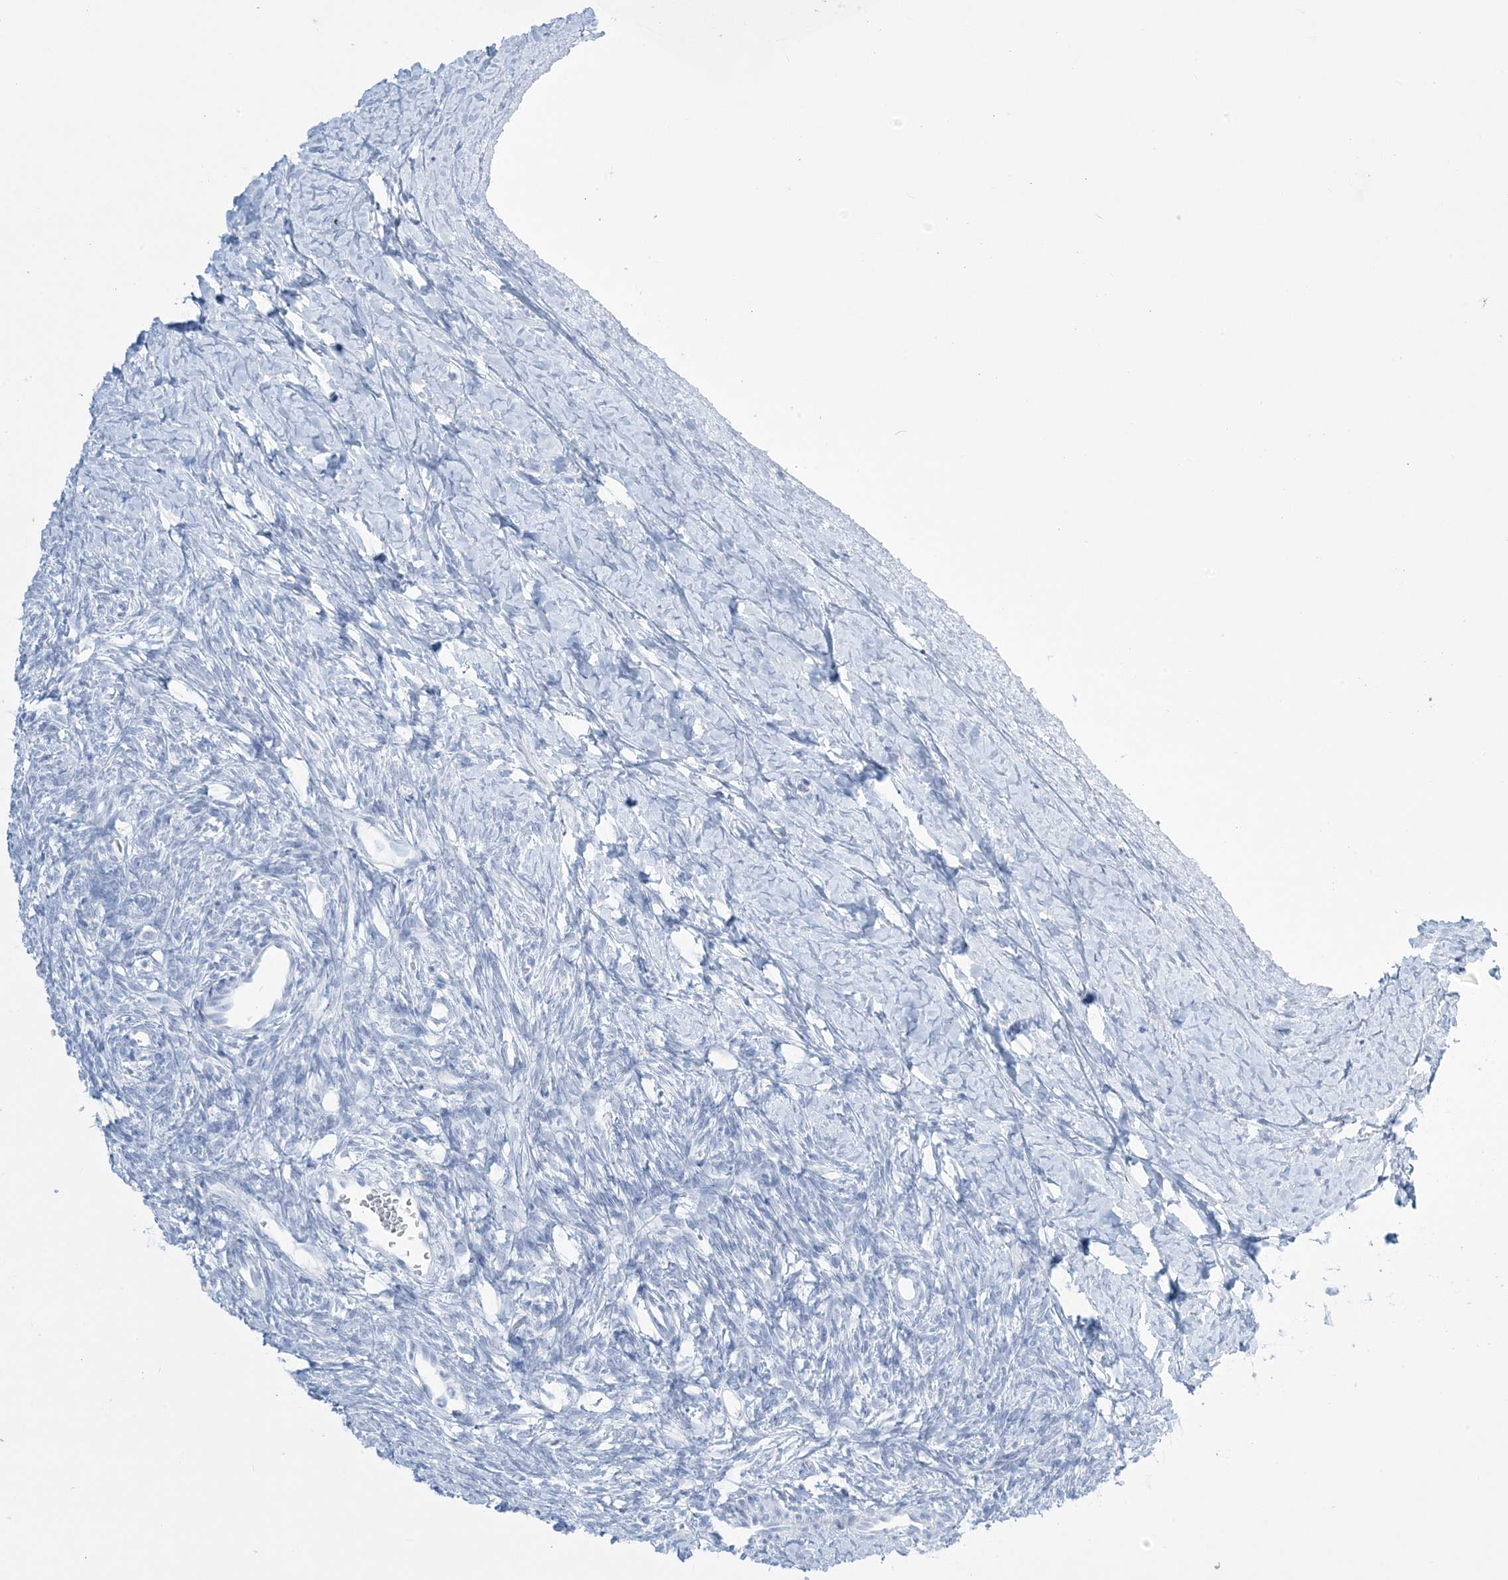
{"staining": {"intensity": "negative", "quantity": "none", "location": "none"}, "tissue": "ovary", "cell_type": "Ovarian stroma cells", "image_type": "normal", "snomed": [{"axis": "morphology", "description": "Normal tissue, NOS"}, {"axis": "morphology", "description": "Developmental malformation"}, {"axis": "topography", "description": "Ovary"}], "caption": "IHC of unremarkable human ovary exhibits no positivity in ovarian stroma cells. (Brightfield microscopy of DAB (3,3'-diaminobenzidine) immunohistochemistry (IHC) at high magnification).", "gene": "AGXT", "patient": {"sex": "female", "age": 39}}